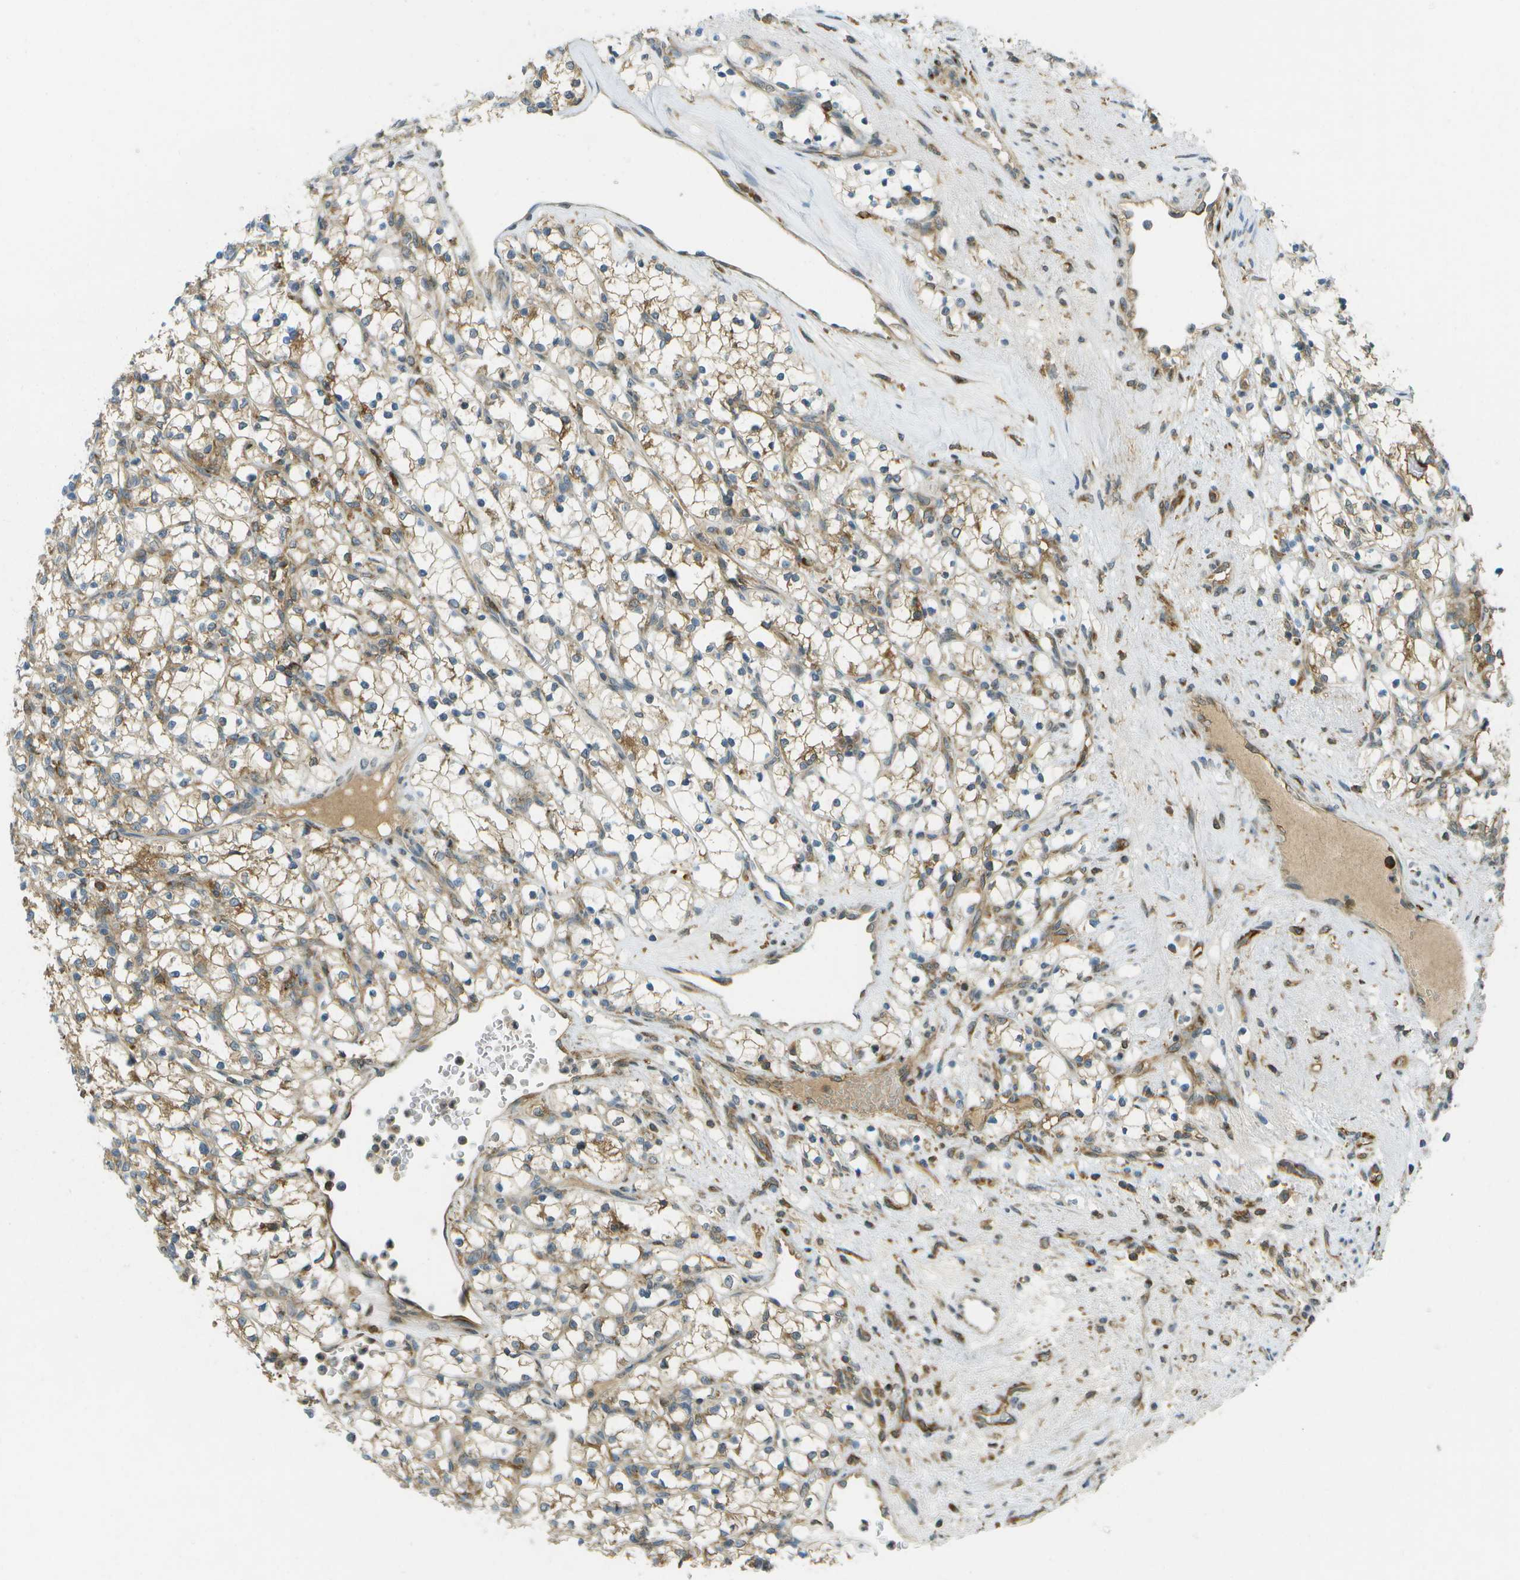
{"staining": {"intensity": "moderate", "quantity": "25%-75%", "location": "cytoplasmic/membranous"}, "tissue": "renal cancer", "cell_type": "Tumor cells", "image_type": "cancer", "snomed": [{"axis": "morphology", "description": "Adenocarcinoma, NOS"}, {"axis": "topography", "description": "Kidney"}], "caption": "Renal cancer (adenocarcinoma) was stained to show a protein in brown. There is medium levels of moderate cytoplasmic/membranous staining in approximately 25%-75% of tumor cells.", "gene": "TMTC1", "patient": {"sex": "female", "age": 69}}